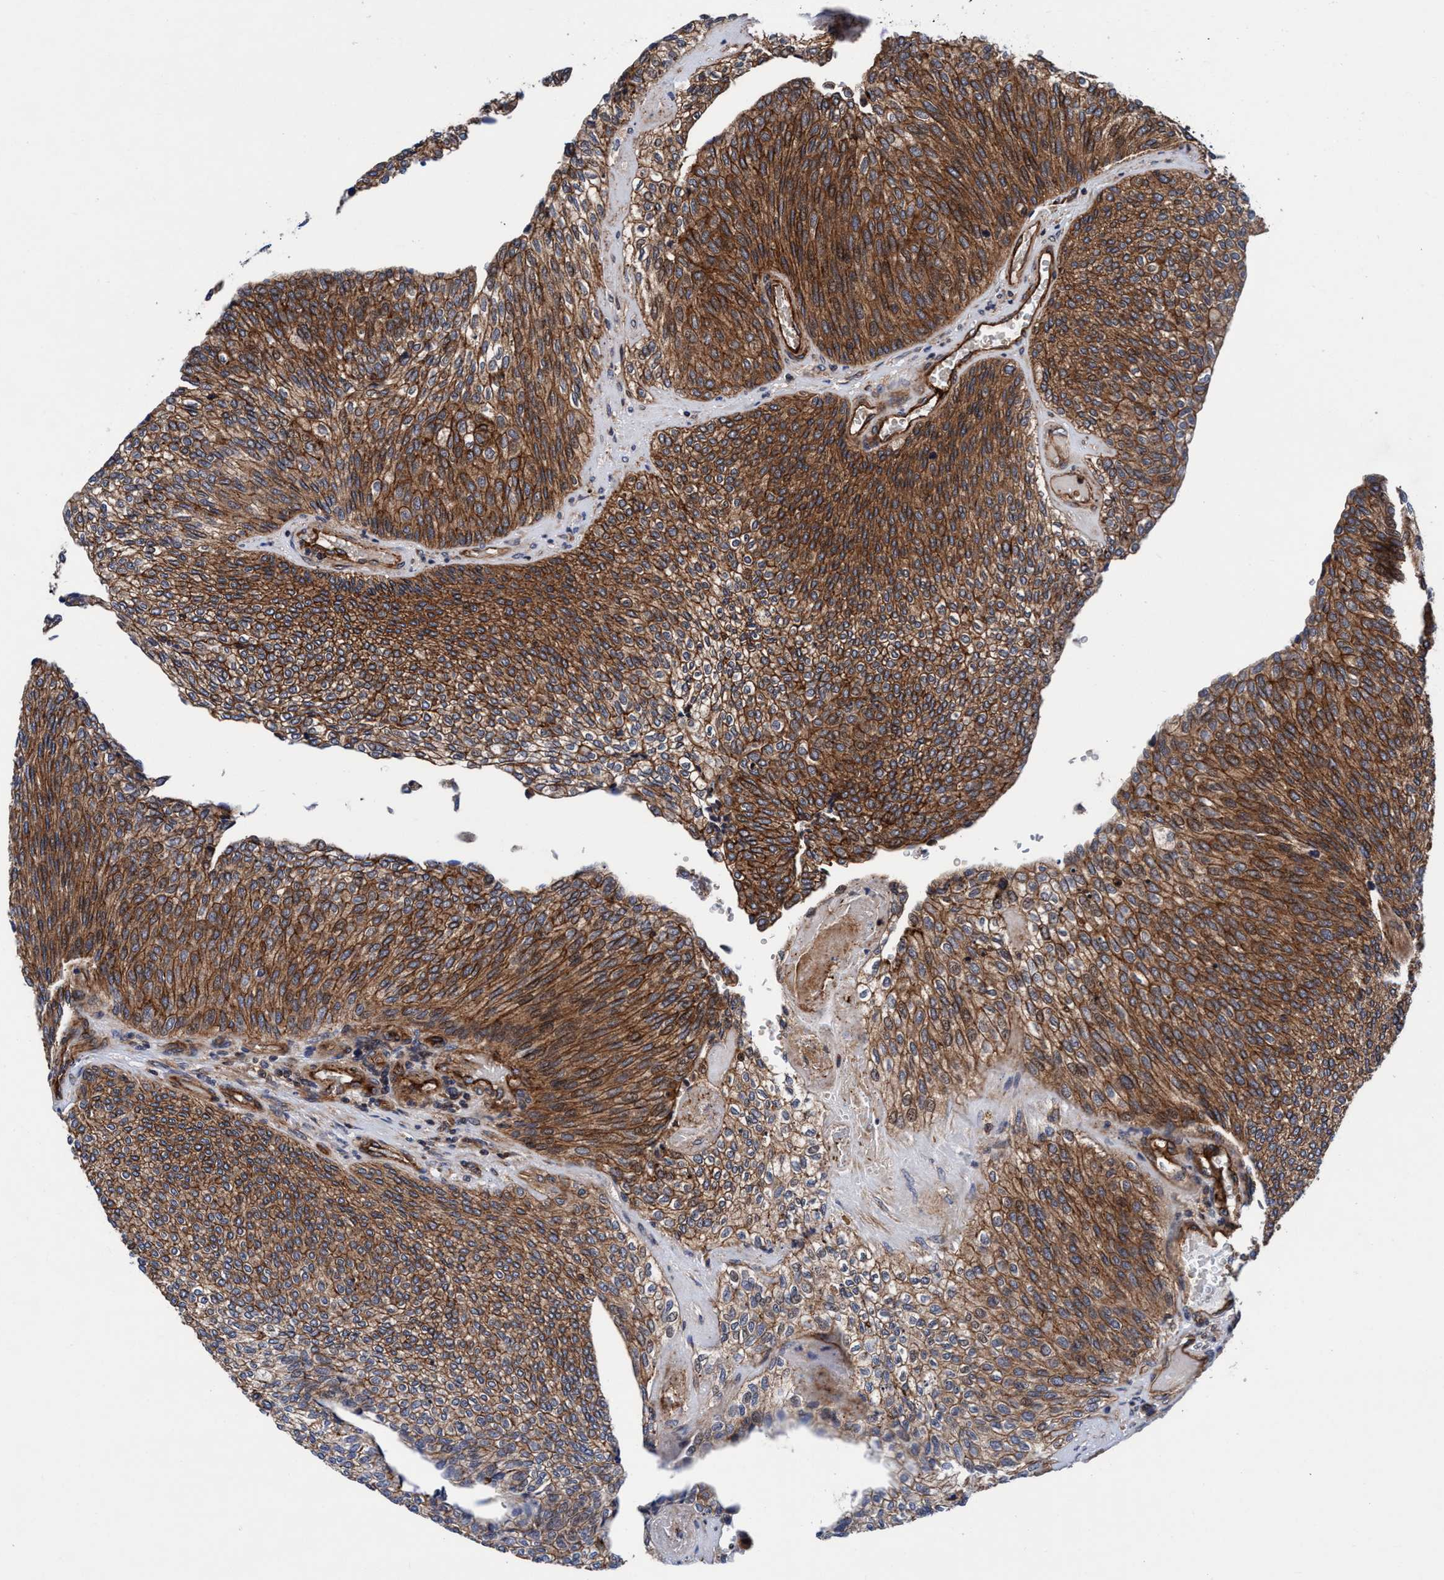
{"staining": {"intensity": "strong", "quantity": ">75%", "location": "cytoplasmic/membranous"}, "tissue": "urothelial cancer", "cell_type": "Tumor cells", "image_type": "cancer", "snomed": [{"axis": "morphology", "description": "Urothelial carcinoma, Low grade"}, {"axis": "topography", "description": "Urinary bladder"}], "caption": "This image demonstrates immunohistochemistry (IHC) staining of human urothelial carcinoma (low-grade), with high strong cytoplasmic/membranous positivity in approximately >75% of tumor cells.", "gene": "MCM3AP", "patient": {"sex": "female", "age": 79}}